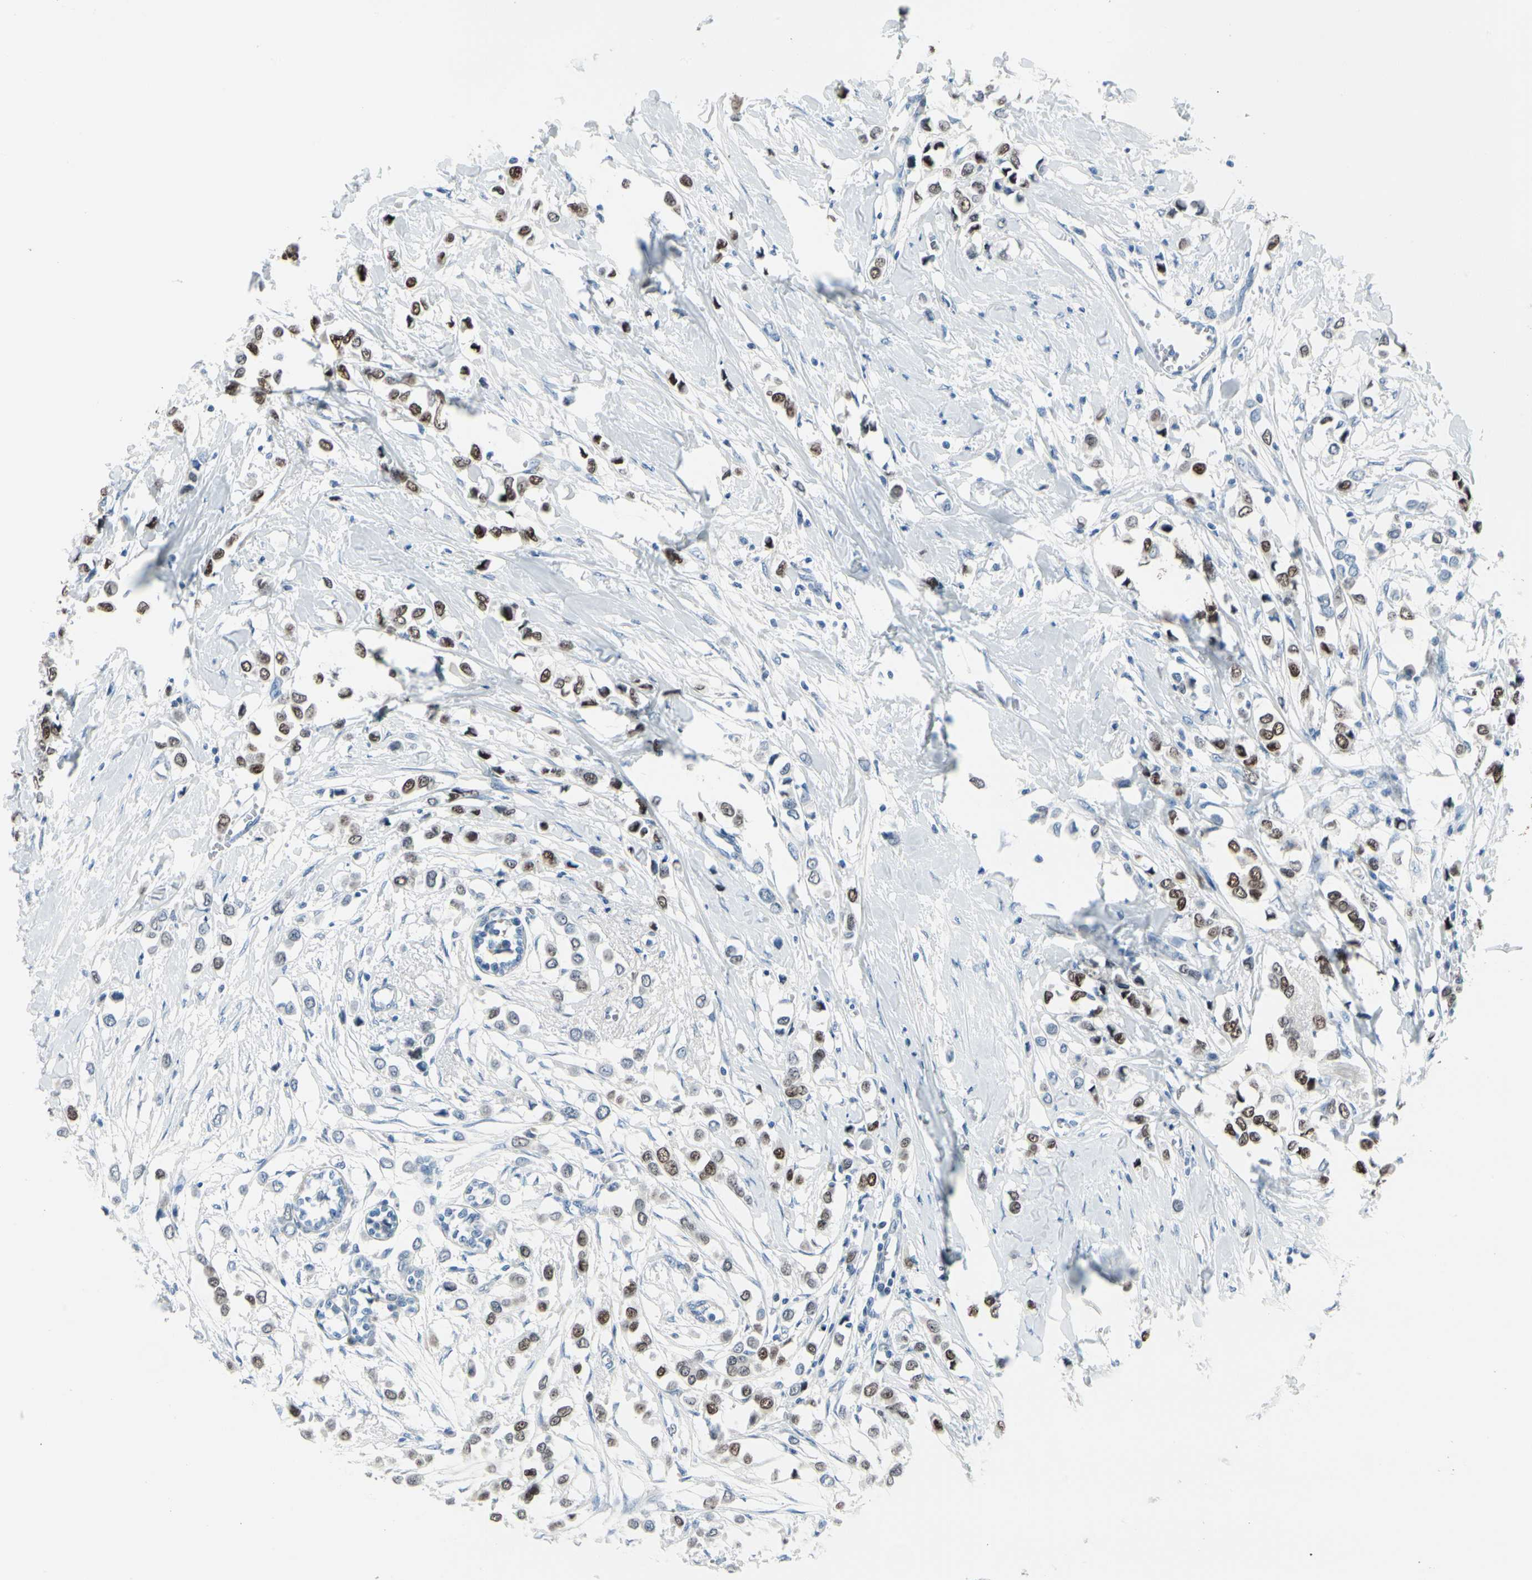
{"staining": {"intensity": "moderate", "quantity": "25%-75%", "location": "nuclear"}, "tissue": "breast cancer", "cell_type": "Tumor cells", "image_type": "cancer", "snomed": [{"axis": "morphology", "description": "Lobular carcinoma"}, {"axis": "topography", "description": "Breast"}], "caption": "Protein expression analysis of human breast lobular carcinoma reveals moderate nuclear expression in approximately 25%-75% of tumor cells. (DAB (3,3'-diaminobenzidine) = brown stain, brightfield microscopy at high magnification).", "gene": "PGR", "patient": {"sex": "female", "age": 51}}